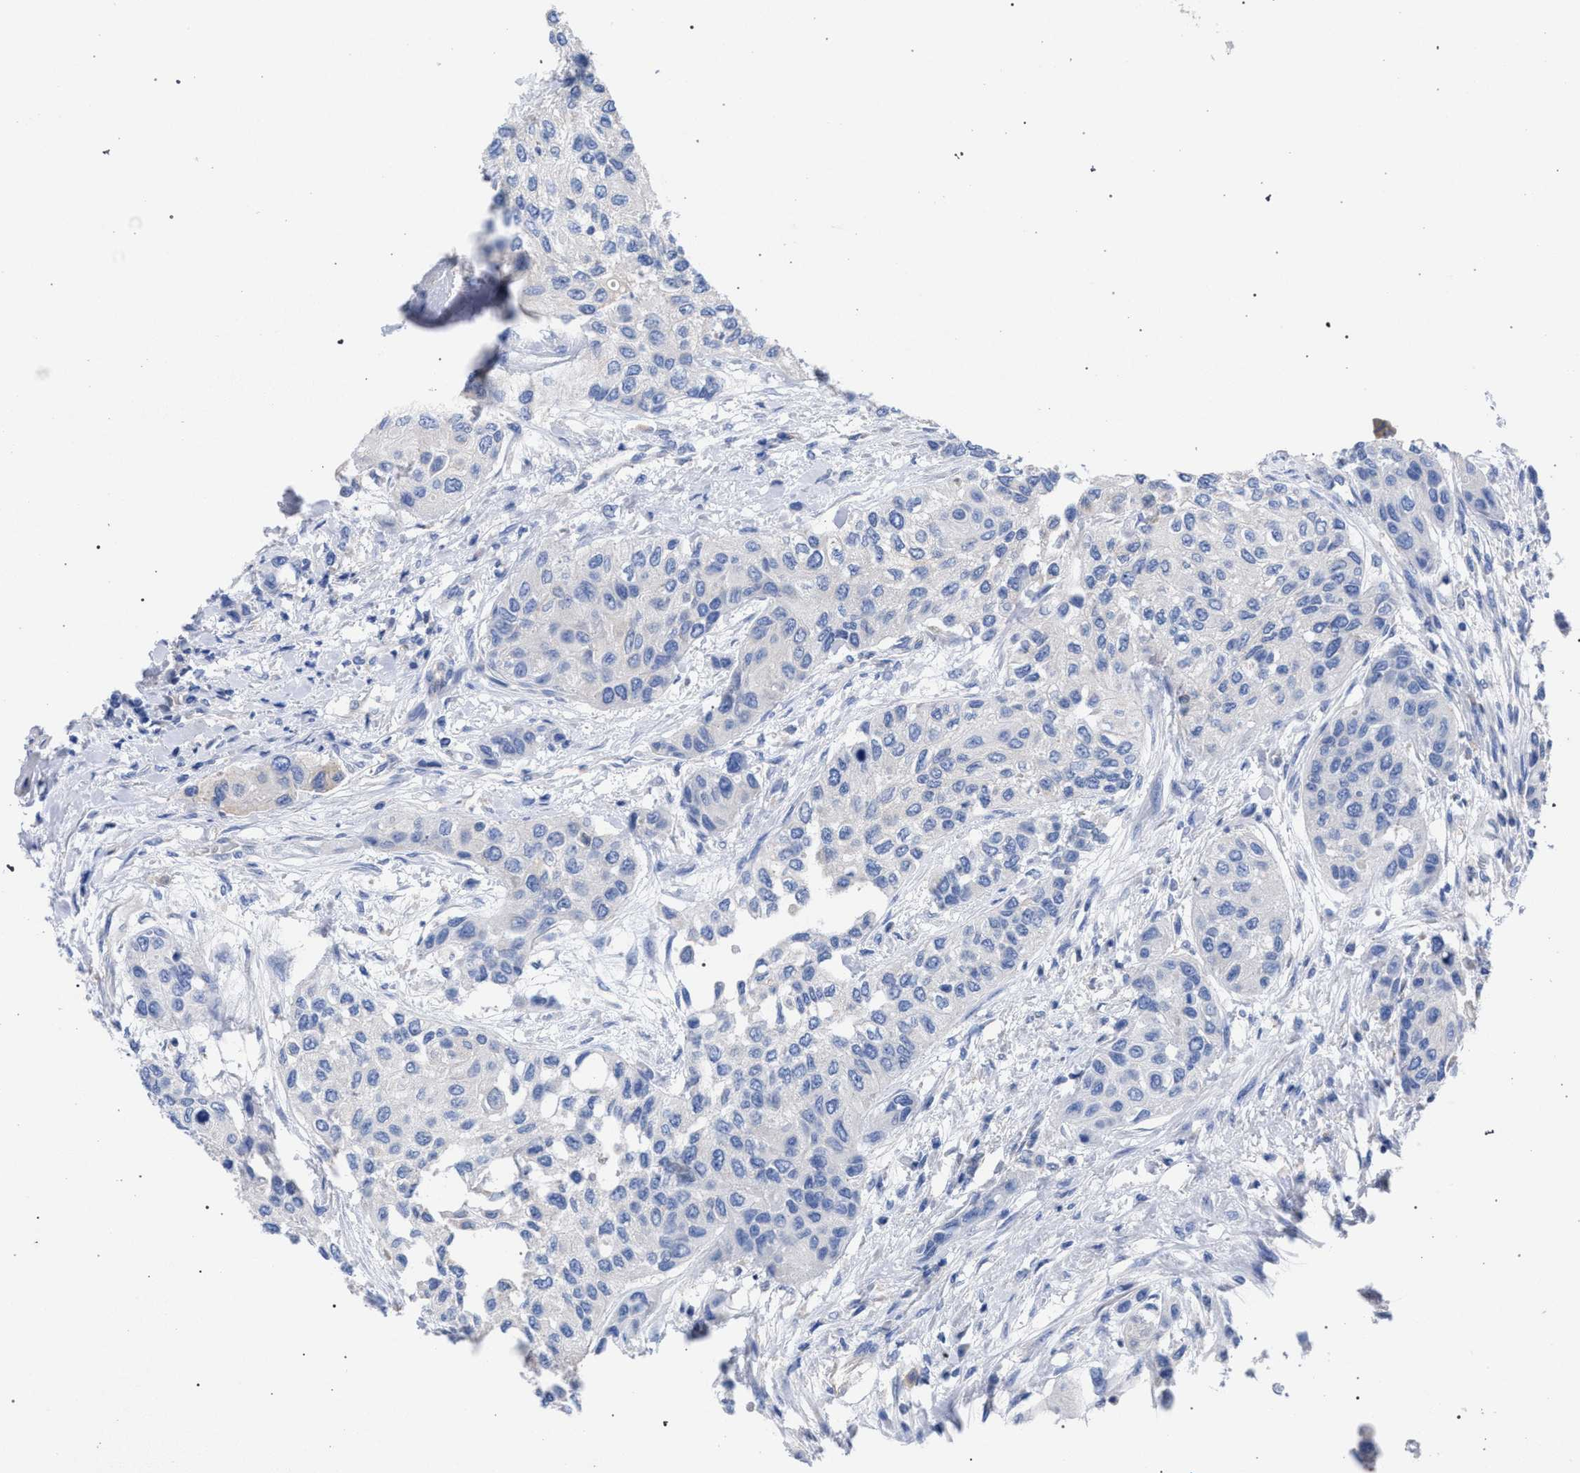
{"staining": {"intensity": "negative", "quantity": "none", "location": "none"}, "tissue": "urothelial cancer", "cell_type": "Tumor cells", "image_type": "cancer", "snomed": [{"axis": "morphology", "description": "Urothelial carcinoma, High grade"}, {"axis": "topography", "description": "Urinary bladder"}], "caption": "Immunohistochemical staining of human urothelial carcinoma (high-grade) displays no significant staining in tumor cells.", "gene": "GMPR", "patient": {"sex": "female", "age": 56}}